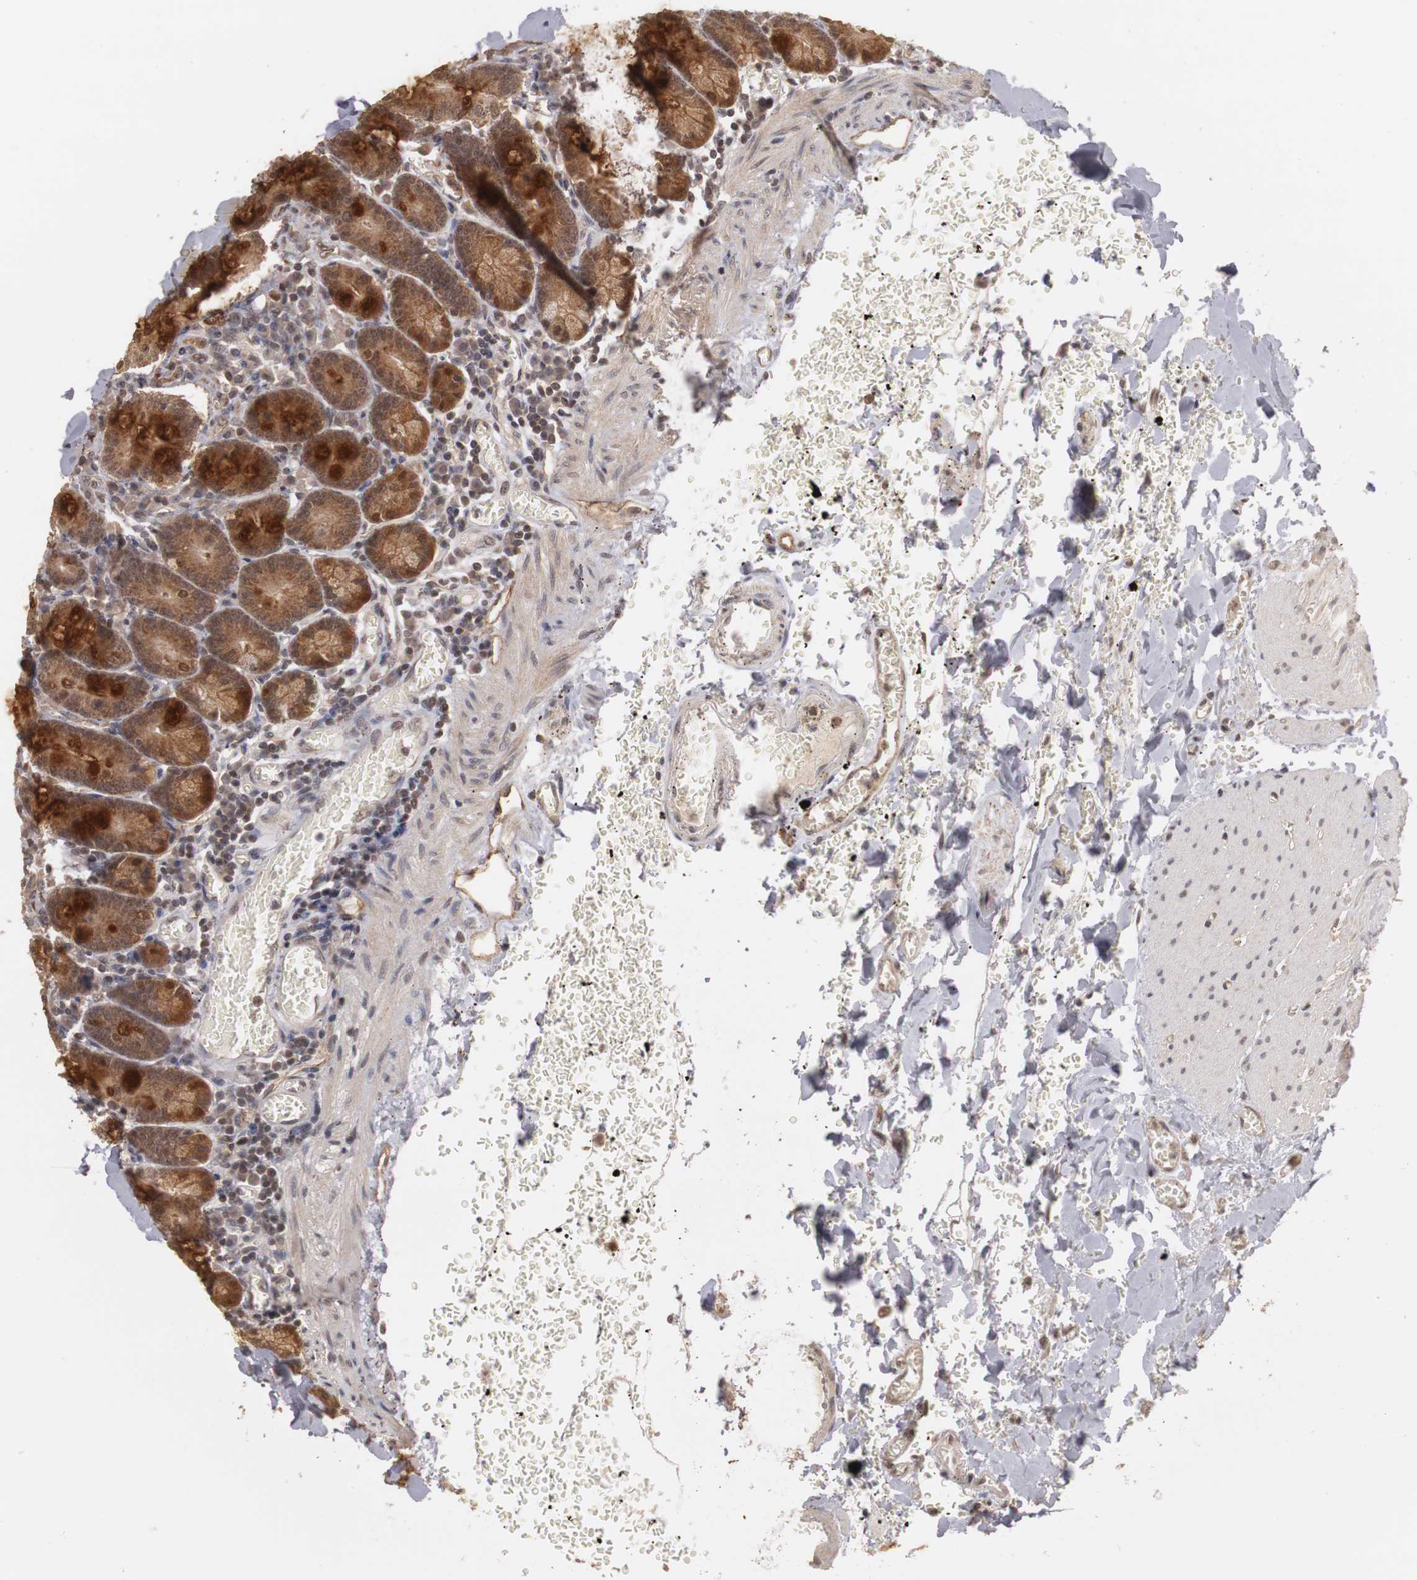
{"staining": {"intensity": "strong", "quantity": ">75%", "location": "cytoplasmic/membranous,nuclear"}, "tissue": "small intestine", "cell_type": "Glandular cells", "image_type": "normal", "snomed": [{"axis": "morphology", "description": "Normal tissue, NOS"}, {"axis": "topography", "description": "Small intestine"}], "caption": "Immunohistochemical staining of normal human small intestine shows >75% levels of strong cytoplasmic/membranous,nuclear protein expression in about >75% of glandular cells.", "gene": "PLEKHA1", "patient": {"sex": "male", "age": 71}}